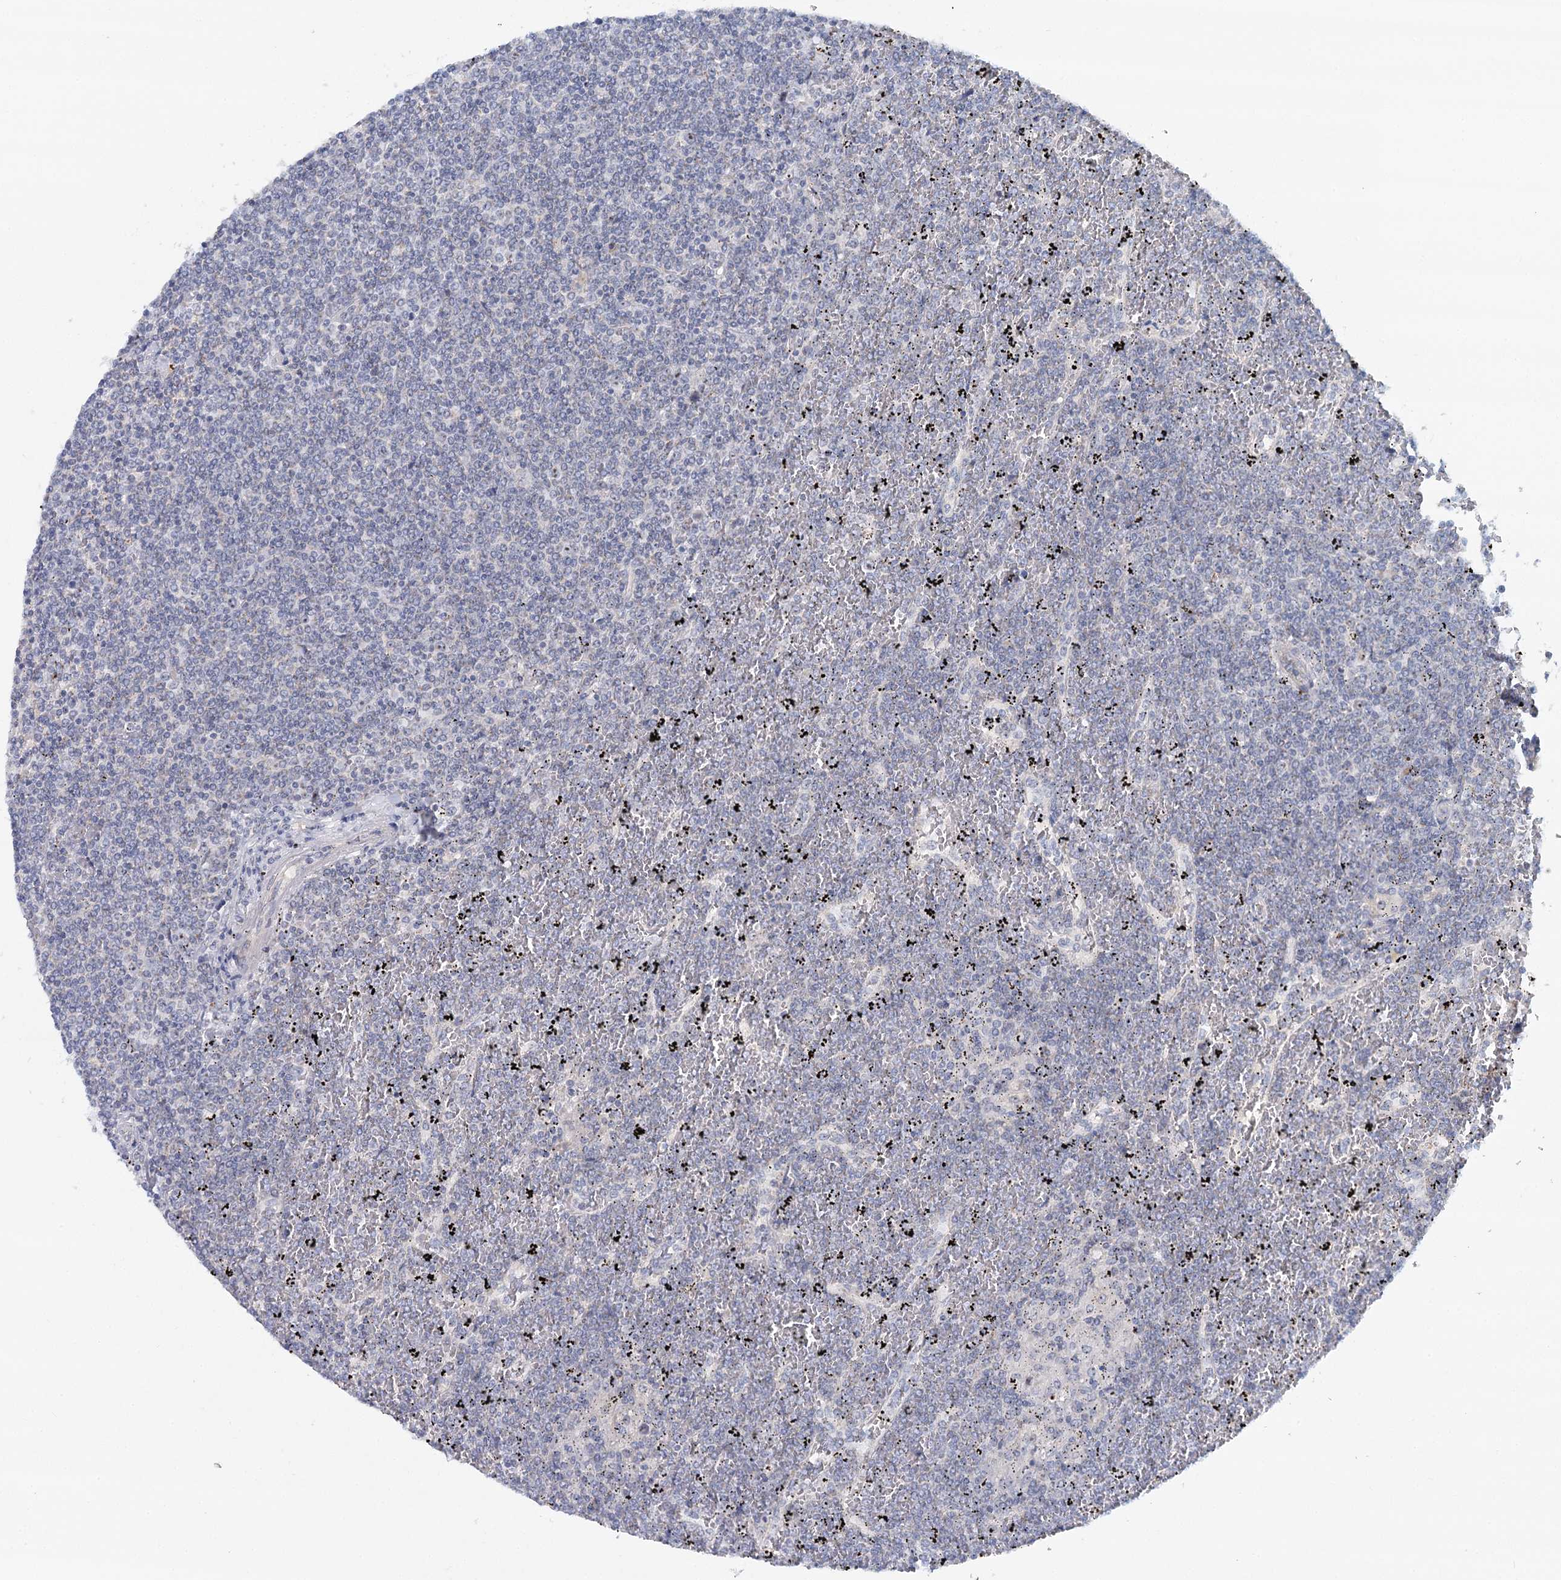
{"staining": {"intensity": "negative", "quantity": "none", "location": "none"}, "tissue": "lymphoma", "cell_type": "Tumor cells", "image_type": "cancer", "snomed": [{"axis": "morphology", "description": "Malignant lymphoma, non-Hodgkin's type, Low grade"}, {"axis": "topography", "description": "Spleen"}], "caption": "The photomicrograph displays no significant staining in tumor cells of lymphoma. (DAB IHC visualized using brightfield microscopy, high magnification).", "gene": "RBM43", "patient": {"sex": "female", "age": 19}}